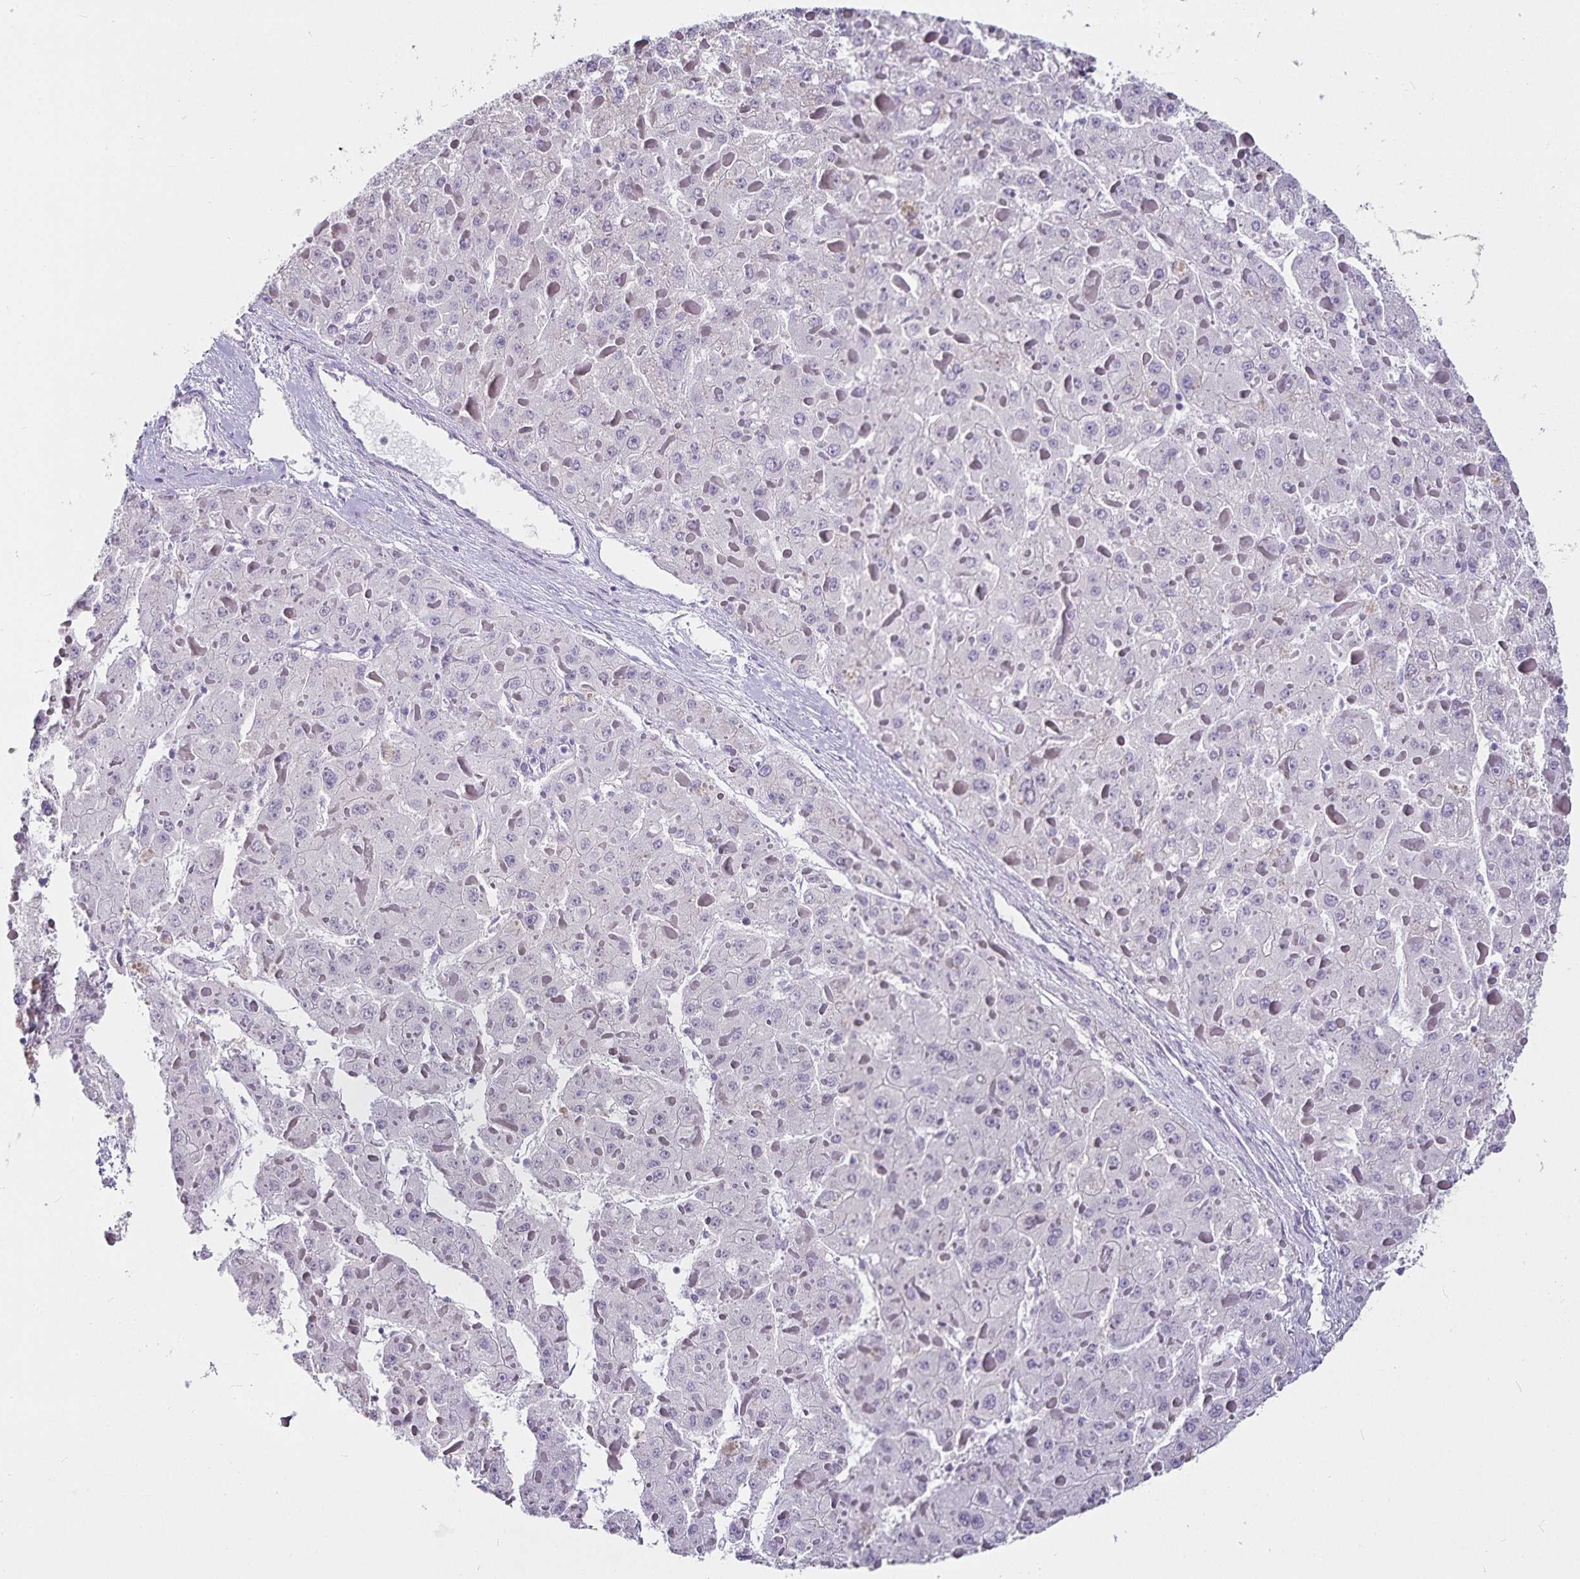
{"staining": {"intensity": "negative", "quantity": "none", "location": "none"}, "tissue": "liver cancer", "cell_type": "Tumor cells", "image_type": "cancer", "snomed": [{"axis": "morphology", "description": "Carcinoma, Hepatocellular, NOS"}, {"axis": "topography", "description": "Liver"}], "caption": "An immunohistochemistry (IHC) histopathology image of liver cancer is shown. There is no staining in tumor cells of liver cancer.", "gene": "CA12", "patient": {"sex": "female", "age": 73}}